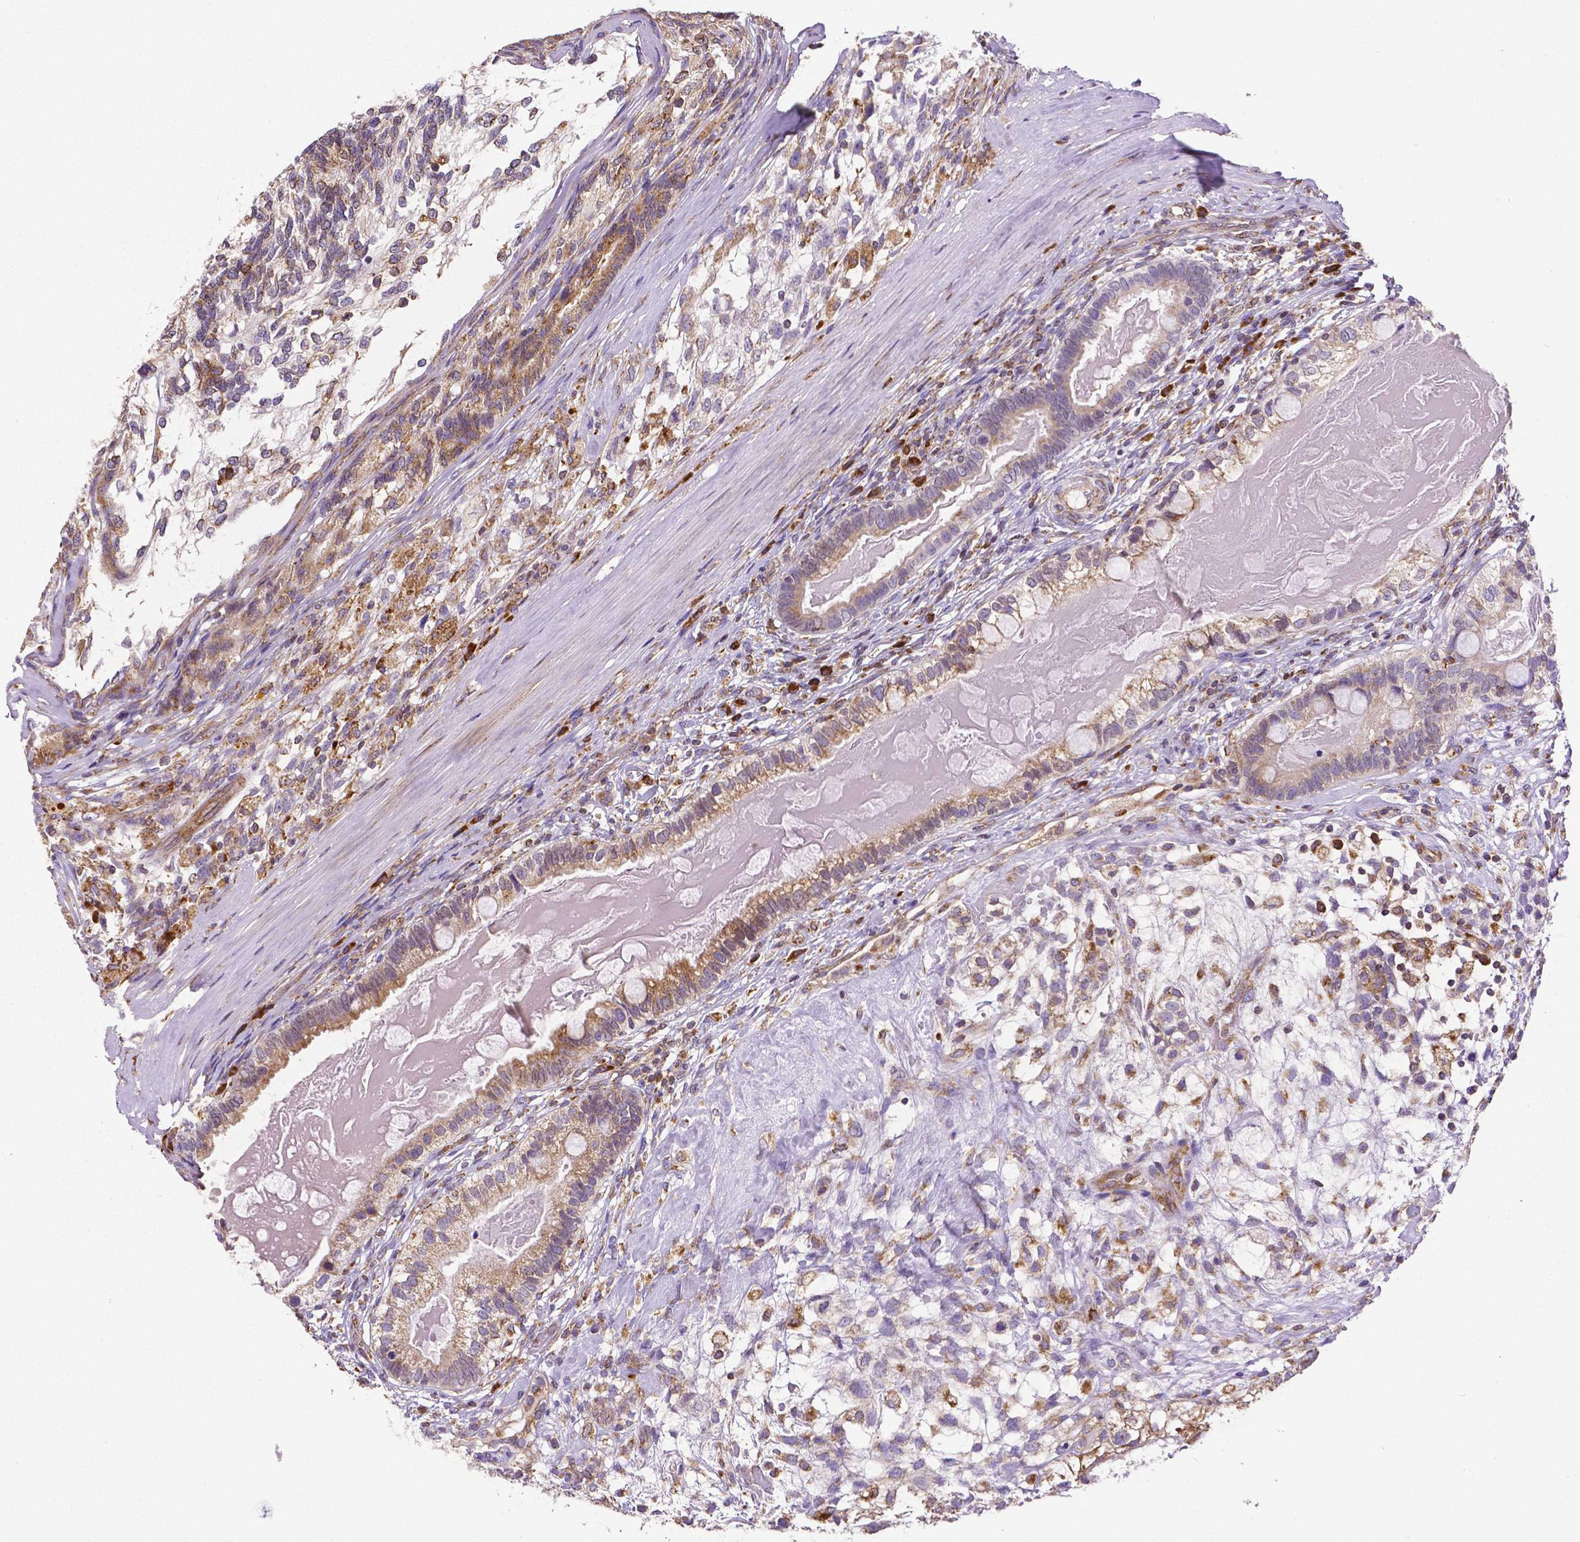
{"staining": {"intensity": "moderate", "quantity": "25%-75%", "location": "cytoplasmic/membranous"}, "tissue": "testis cancer", "cell_type": "Tumor cells", "image_type": "cancer", "snomed": [{"axis": "morphology", "description": "Seminoma, NOS"}, {"axis": "morphology", "description": "Carcinoma, Embryonal, NOS"}, {"axis": "topography", "description": "Testis"}], "caption": "Immunohistochemical staining of human testis cancer (embryonal carcinoma) demonstrates medium levels of moderate cytoplasmic/membranous protein positivity in approximately 25%-75% of tumor cells.", "gene": "MTDH", "patient": {"sex": "male", "age": 41}}